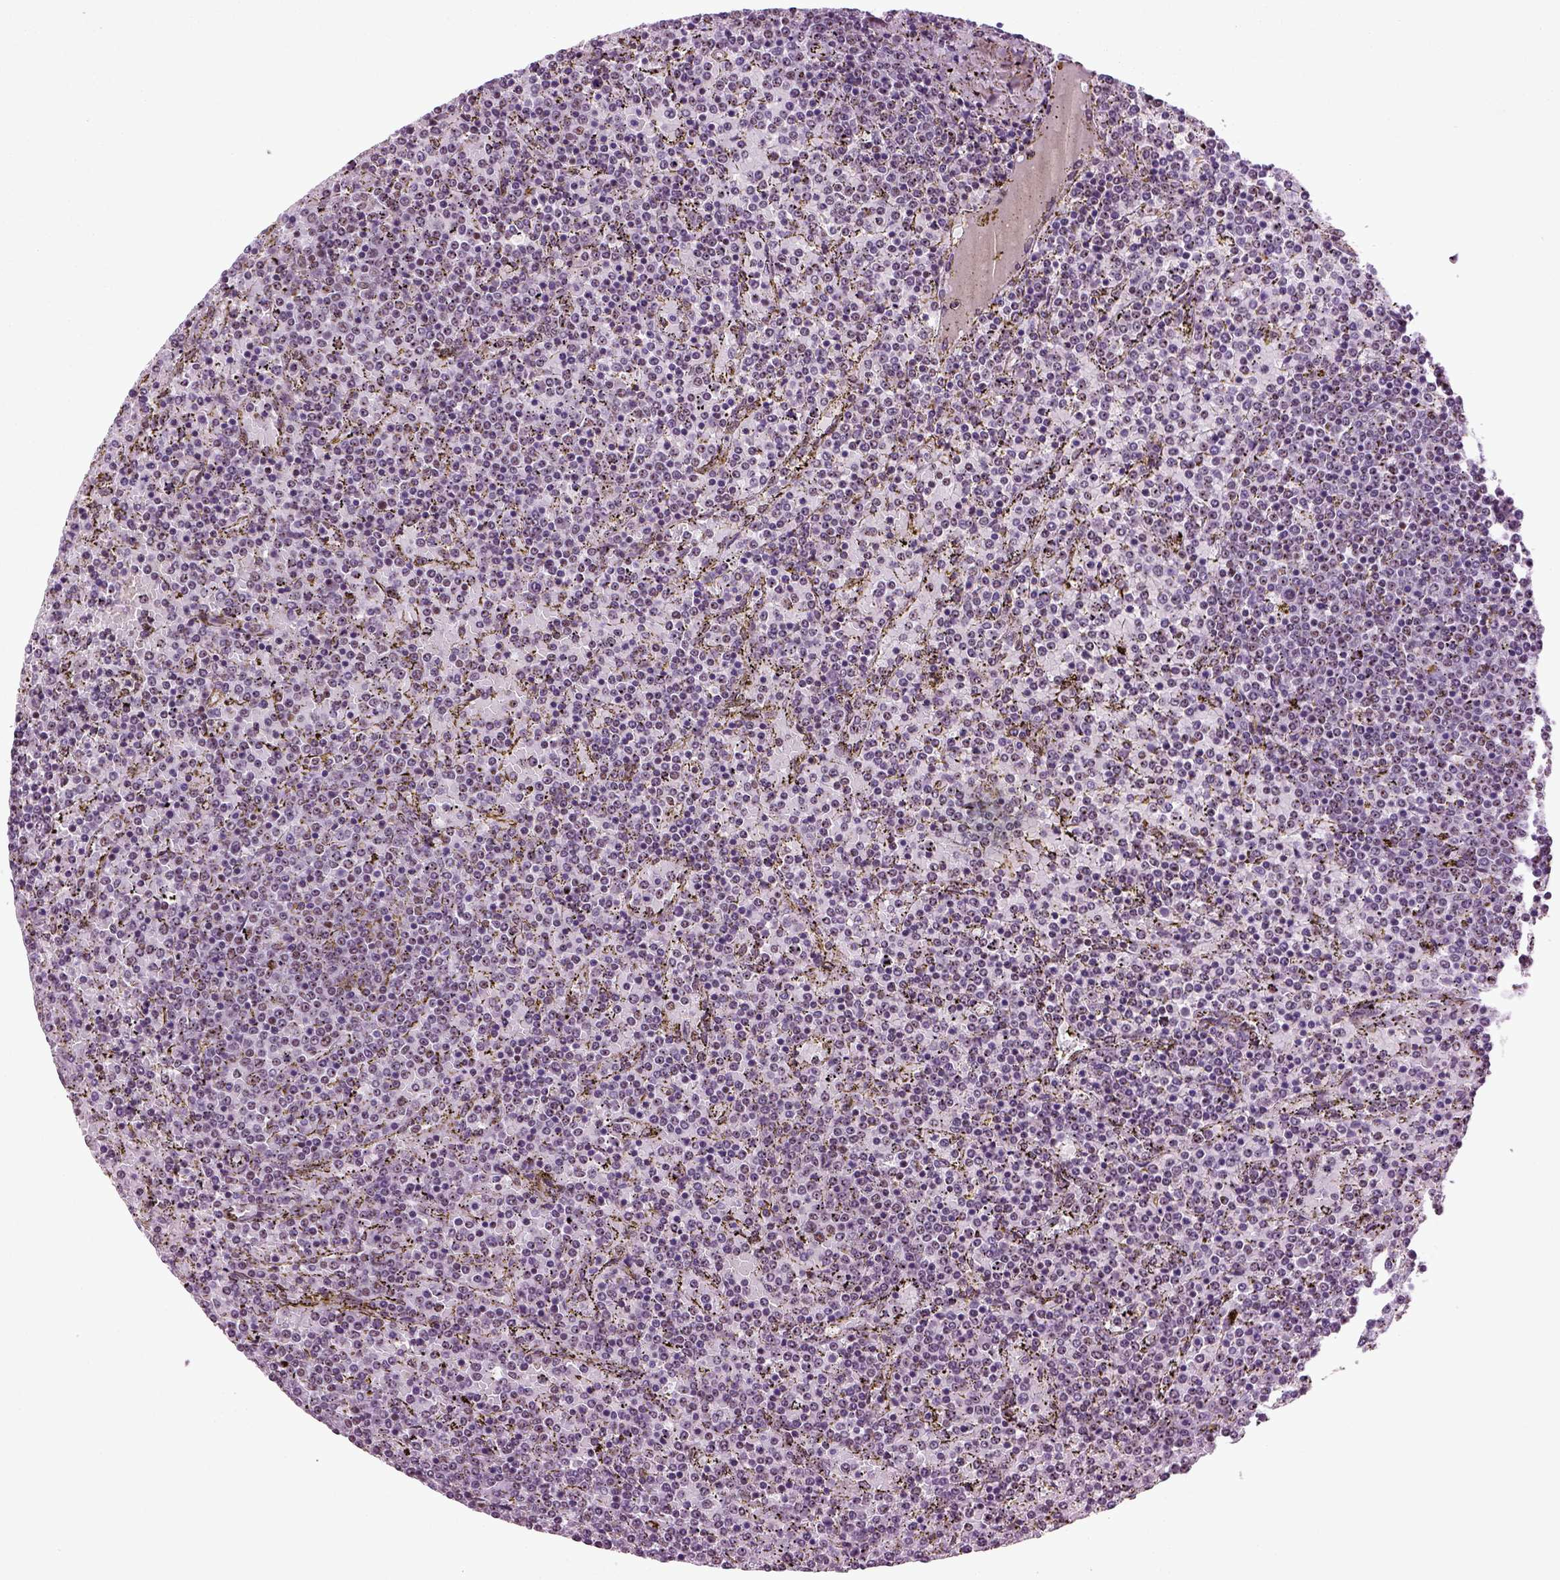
{"staining": {"intensity": "negative", "quantity": "none", "location": "none"}, "tissue": "lymphoma", "cell_type": "Tumor cells", "image_type": "cancer", "snomed": [{"axis": "morphology", "description": "Malignant lymphoma, non-Hodgkin's type, Low grade"}, {"axis": "topography", "description": "Spleen"}], "caption": "Human low-grade malignant lymphoma, non-Hodgkin's type stained for a protein using immunohistochemistry (IHC) demonstrates no staining in tumor cells.", "gene": "RCOR3", "patient": {"sex": "female", "age": 77}}